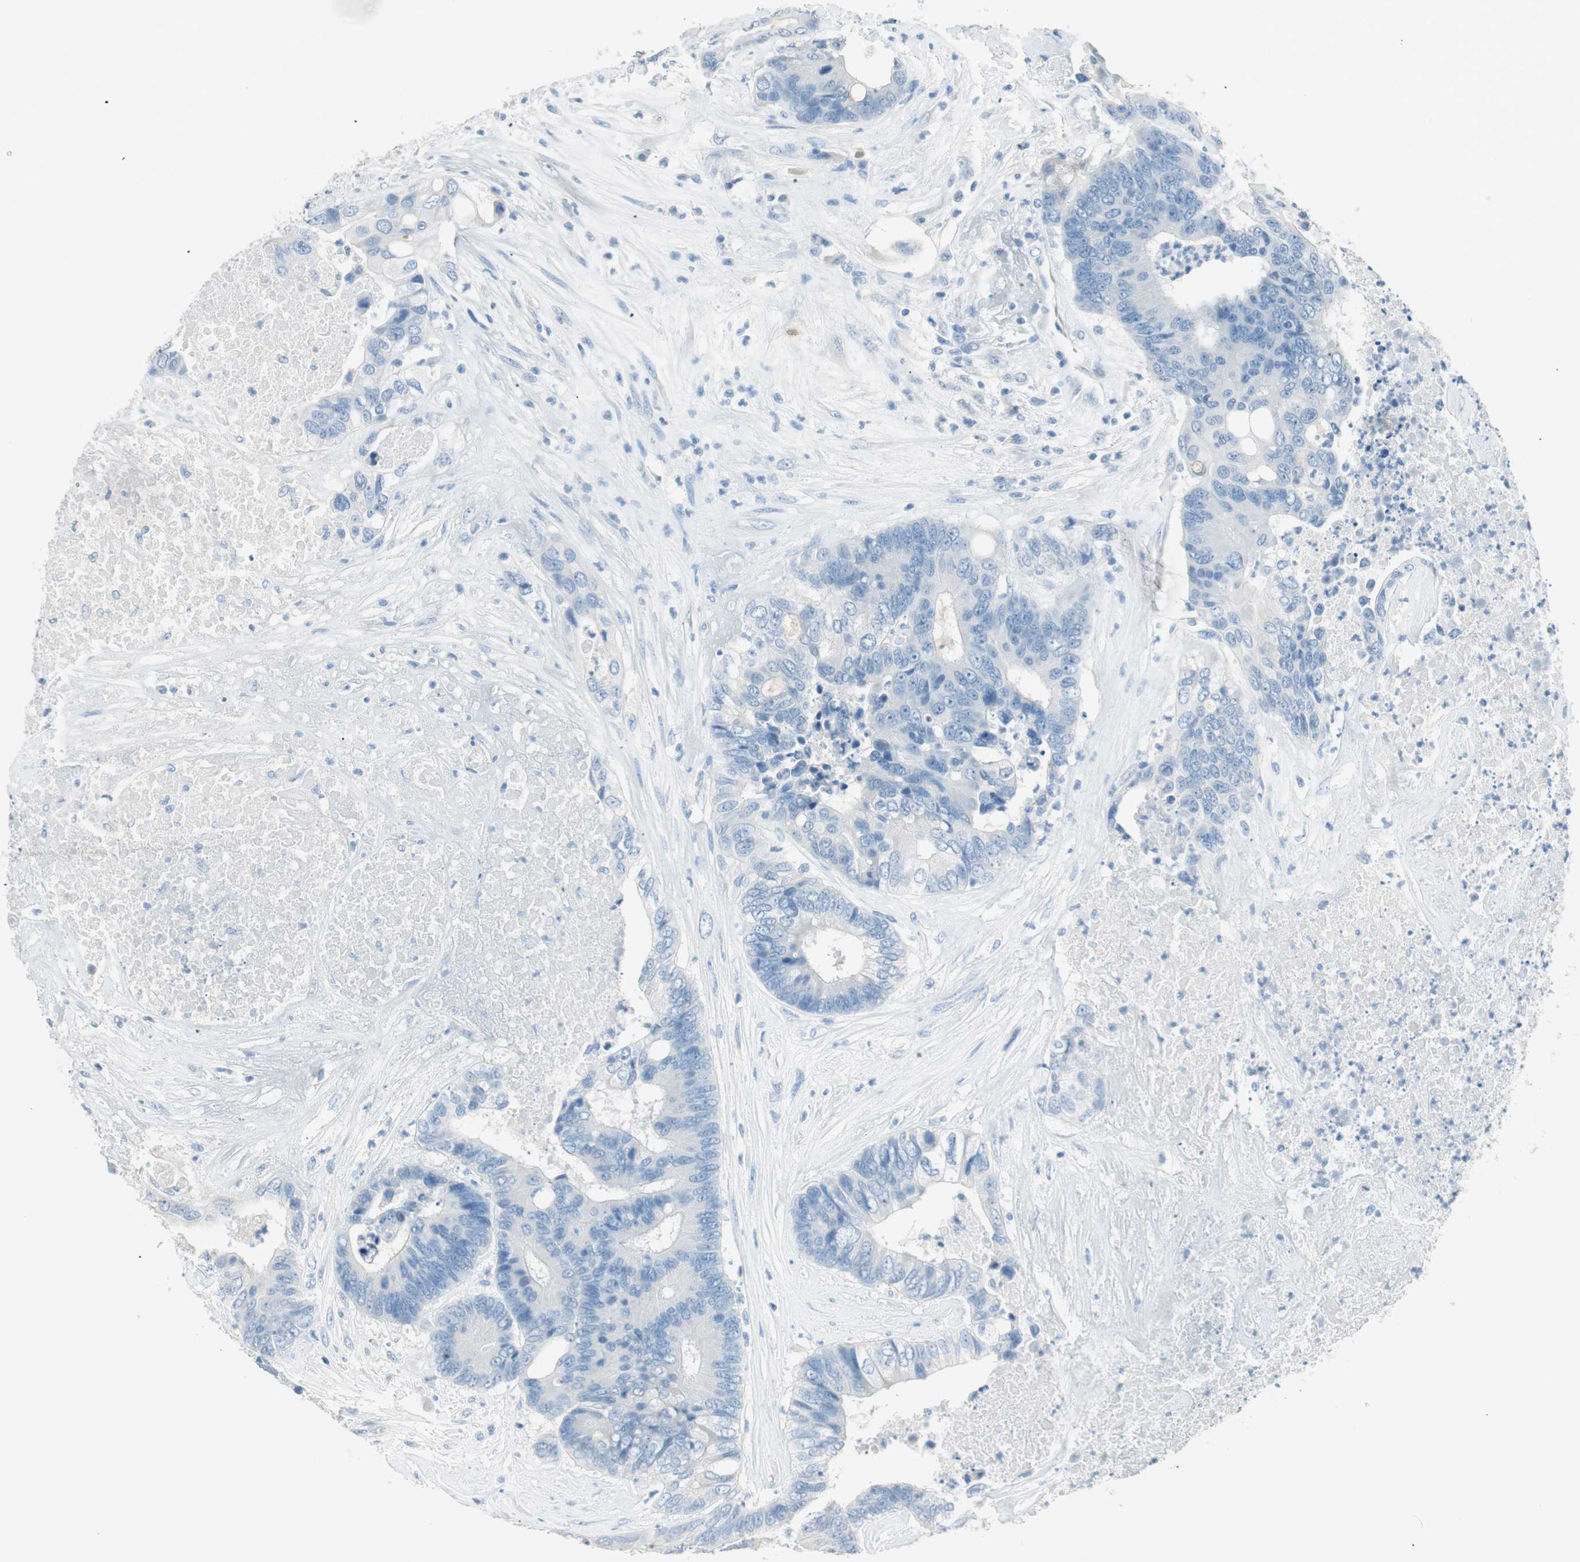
{"staining": {"intensity": "negative", "quantity": "none", "location": "none"}, "tissue": "colorectal cancer", "cell_type": "Tumor cells", "image_type": "cancer", "snomed": [{"axis": "morphology", "description": "Adenocarcinoma, NOS"}, {"axis": "topography", "description": "Rectum"}], "caption": "This is an immunohistochemistry image of human colorectal adenocarcinoma. There is no staining in tumor cells.", "gene": "HPGD", "patient": {"sex": "male", "age": 55}}